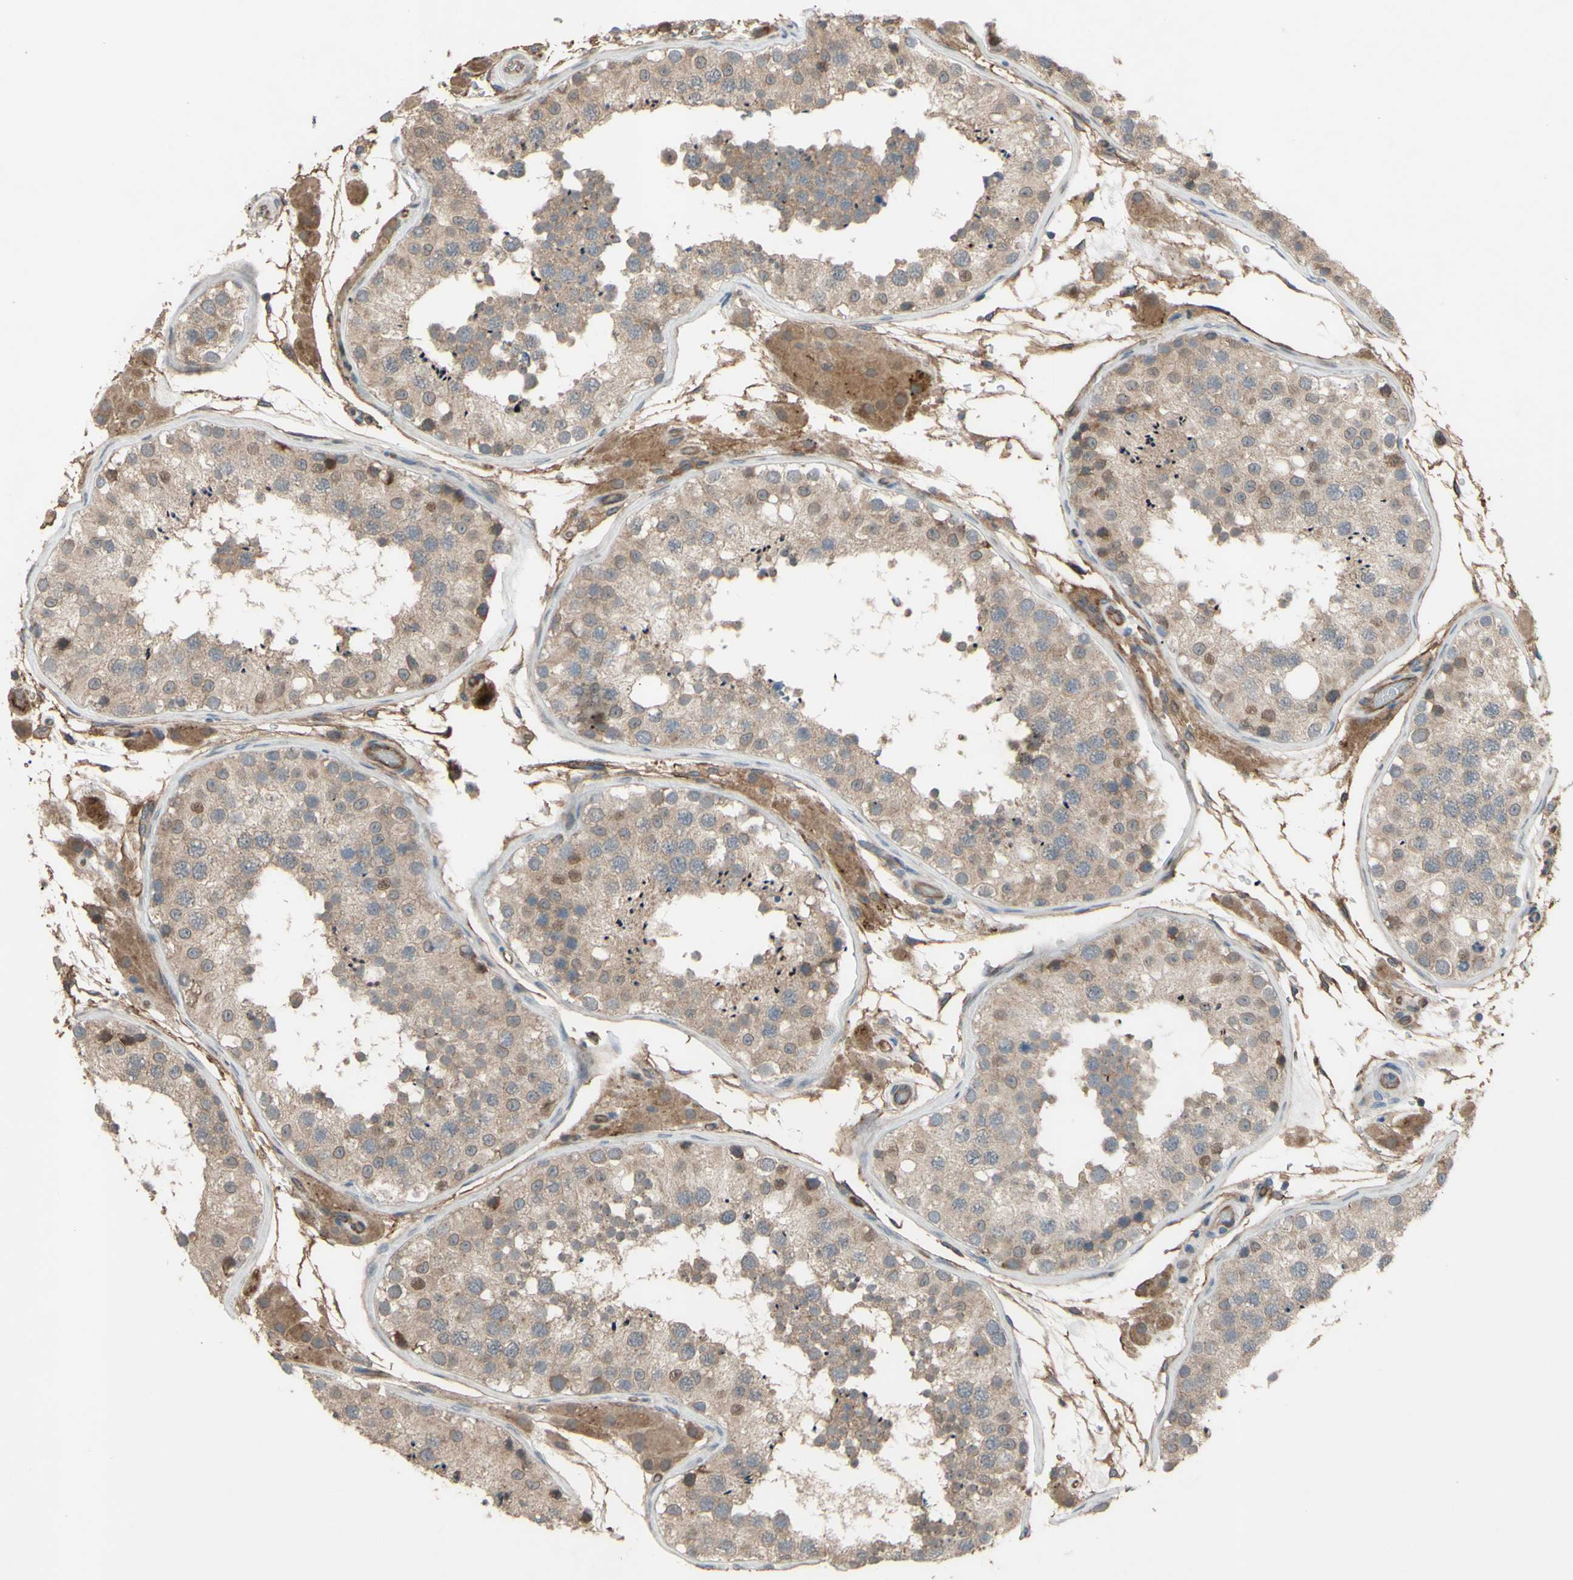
{"staining": {"intensity": "weak", "quantity": ">75%", "location": "cytoplasmic/membranous"}, "tissue": "testis", "cell_type": "Cells in seminiferous ducts", "image_type": "normal", "snomed": [{"axis": "morphology", "description": "Normal tissue, NOS"}, {"axis": "topography", "description": "Testis"}, {"axis": "topography", "description": "Epididymis"}], "caption": "Immunohistochemistry image of benign human testis stained for a protein (brown), which reveals low levels of weak cytoplasmic/membranous expression in about >75% of cells in seminiferous ducts.", "gene": "SHROOM4", "patient": {"sex": "male", "age": 26}}